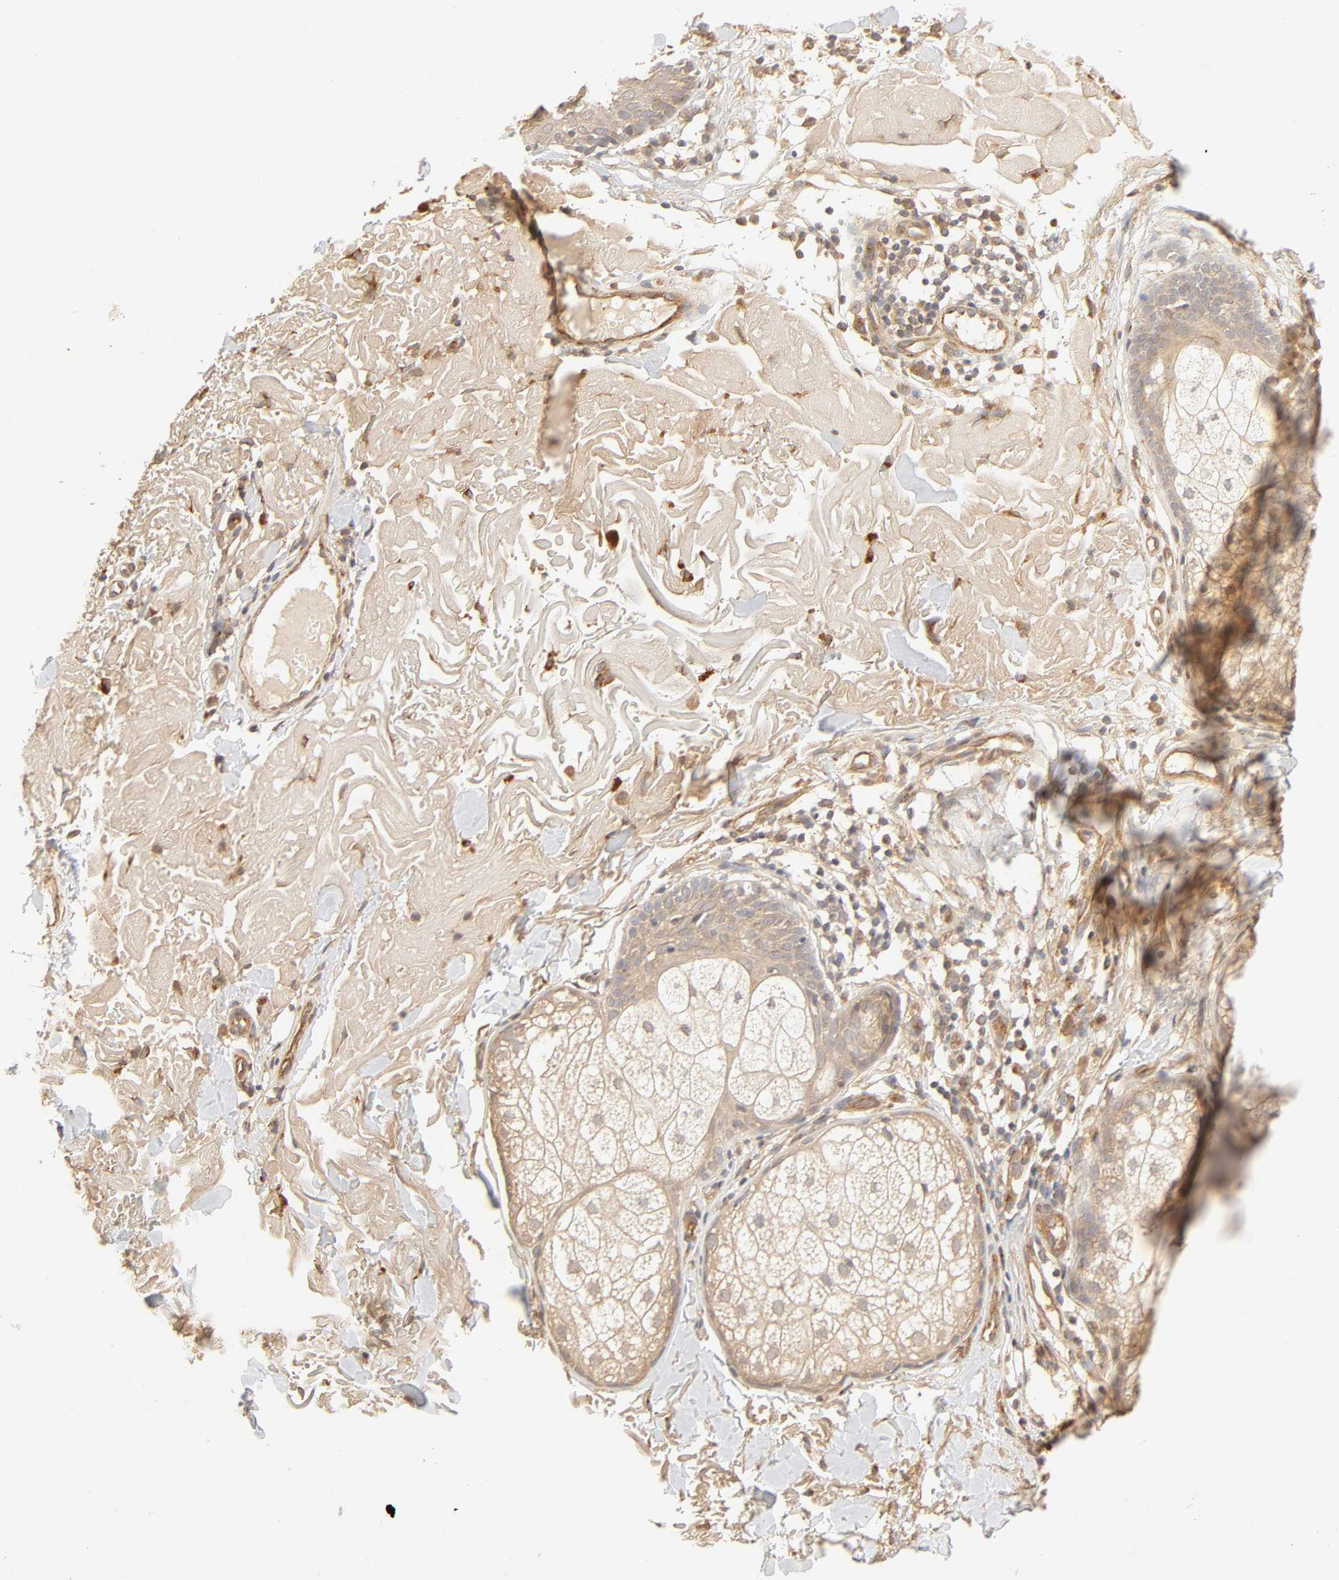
{"staining": {"intensity": "moderate", "quantity": ">75%", "location": "cytoplasmic/membranous"}, "tissue": "skin cancer", "cell_type": "Tumor cells", "image_type": "cancer", "snomed": [{"axis": "morphology", "description": "Basal cell carcinoma"}, {"axis": "topography", "description": "Skin"}], "caption": "Moderate cytoplasmic/membranous positivity for a protein is present in approximately >75% of tumor cells of skin basal cell carcinoma using immunohistochemistry (IHC).", "gene": "EPS8", "patient": {"sex": "male", "age": 74}}